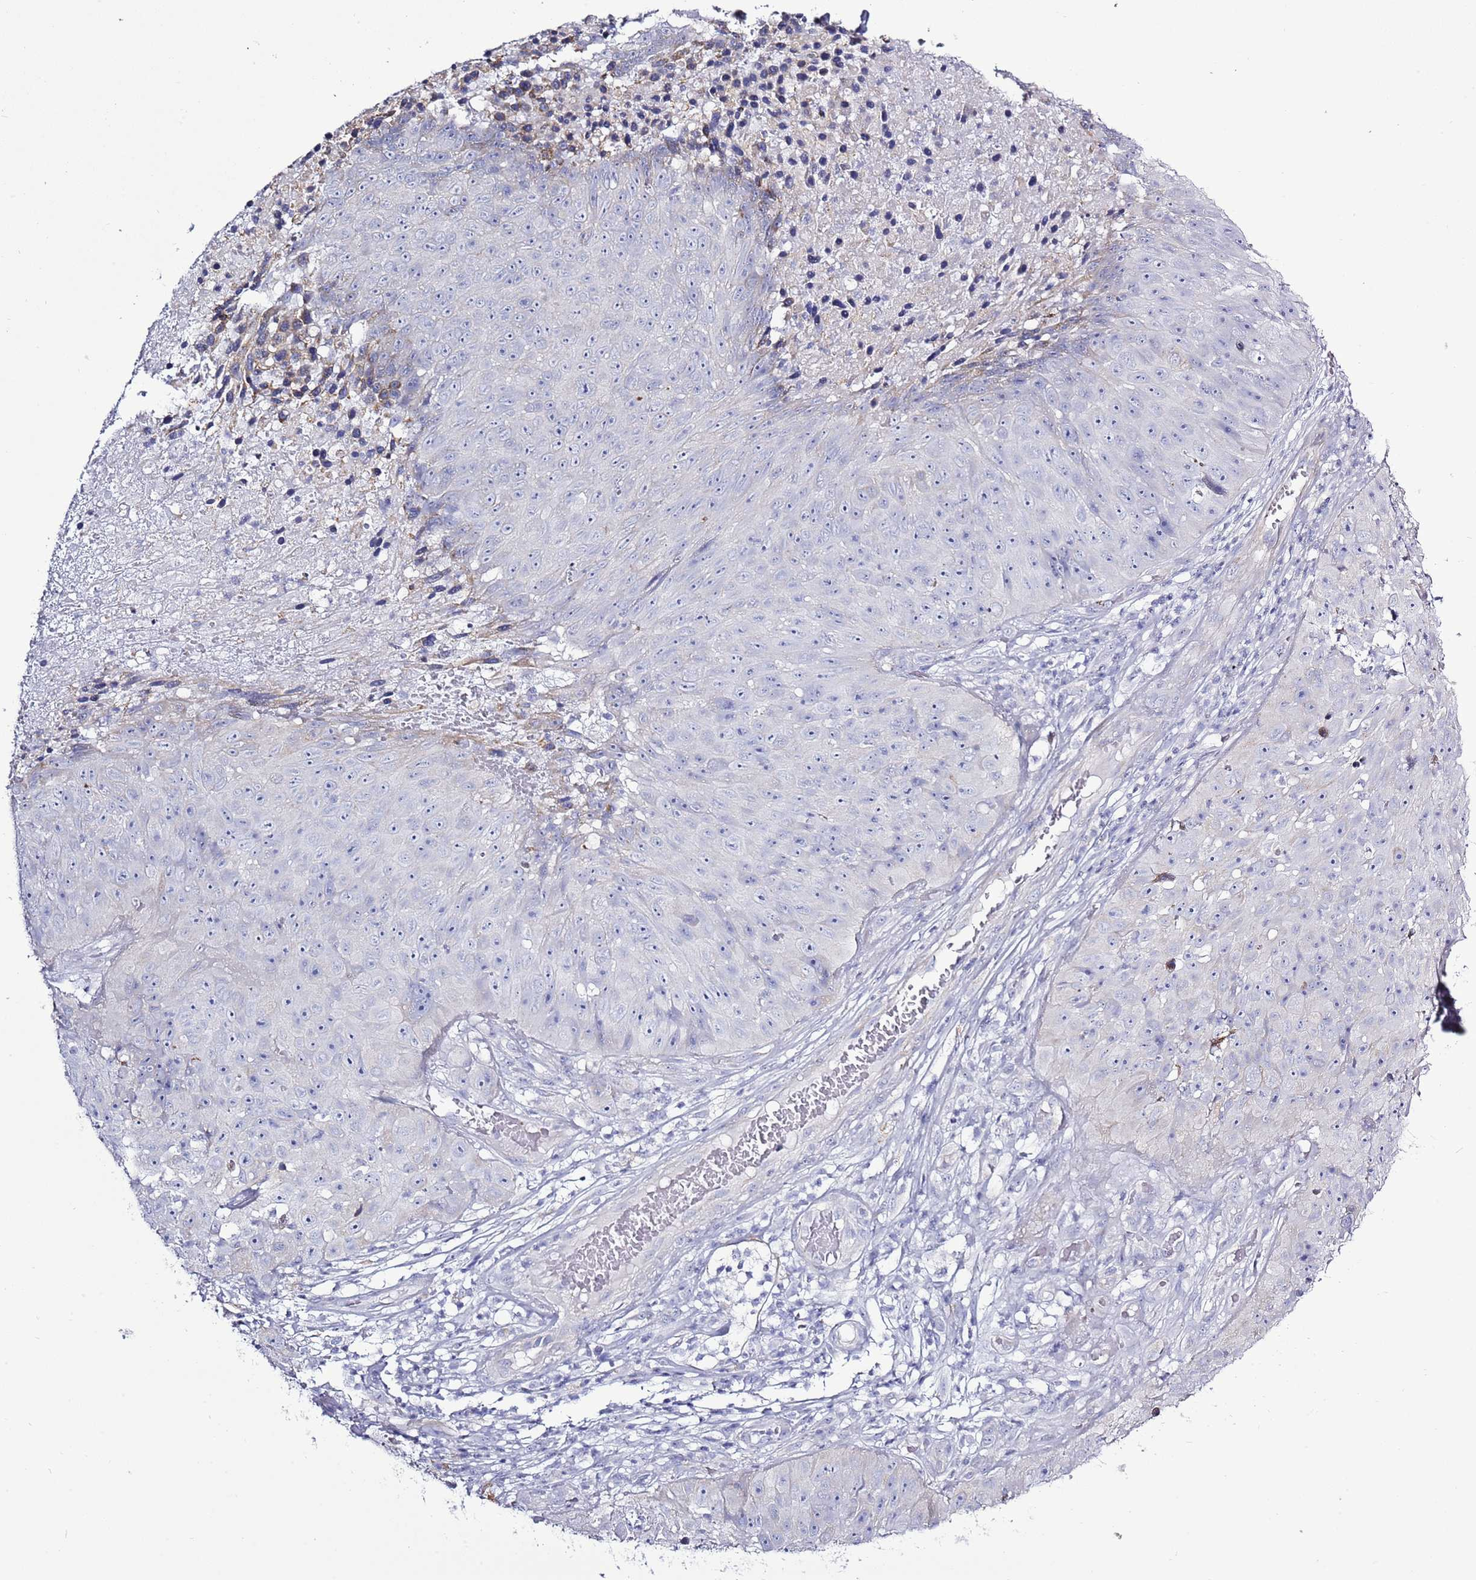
{"staining": {"intensity": "negative", "quantity": "none", "location": "none"}, "tissue": "skin cancer", "cell_type": "Tumor cells", "image_type": "cancer", "snomed": [{"axis": "morphology", "description": "Squamous cell carcinoma, NOS"}, {"axis": "topography", "description": "Skin"}], "caption": "Human squamous cell carcinoma (skin) stained for a protein using IHC exhibits no positivity in tumor cells.", "gene": "SLC23A1", "patient": {"sex": "female", "age": 87}}